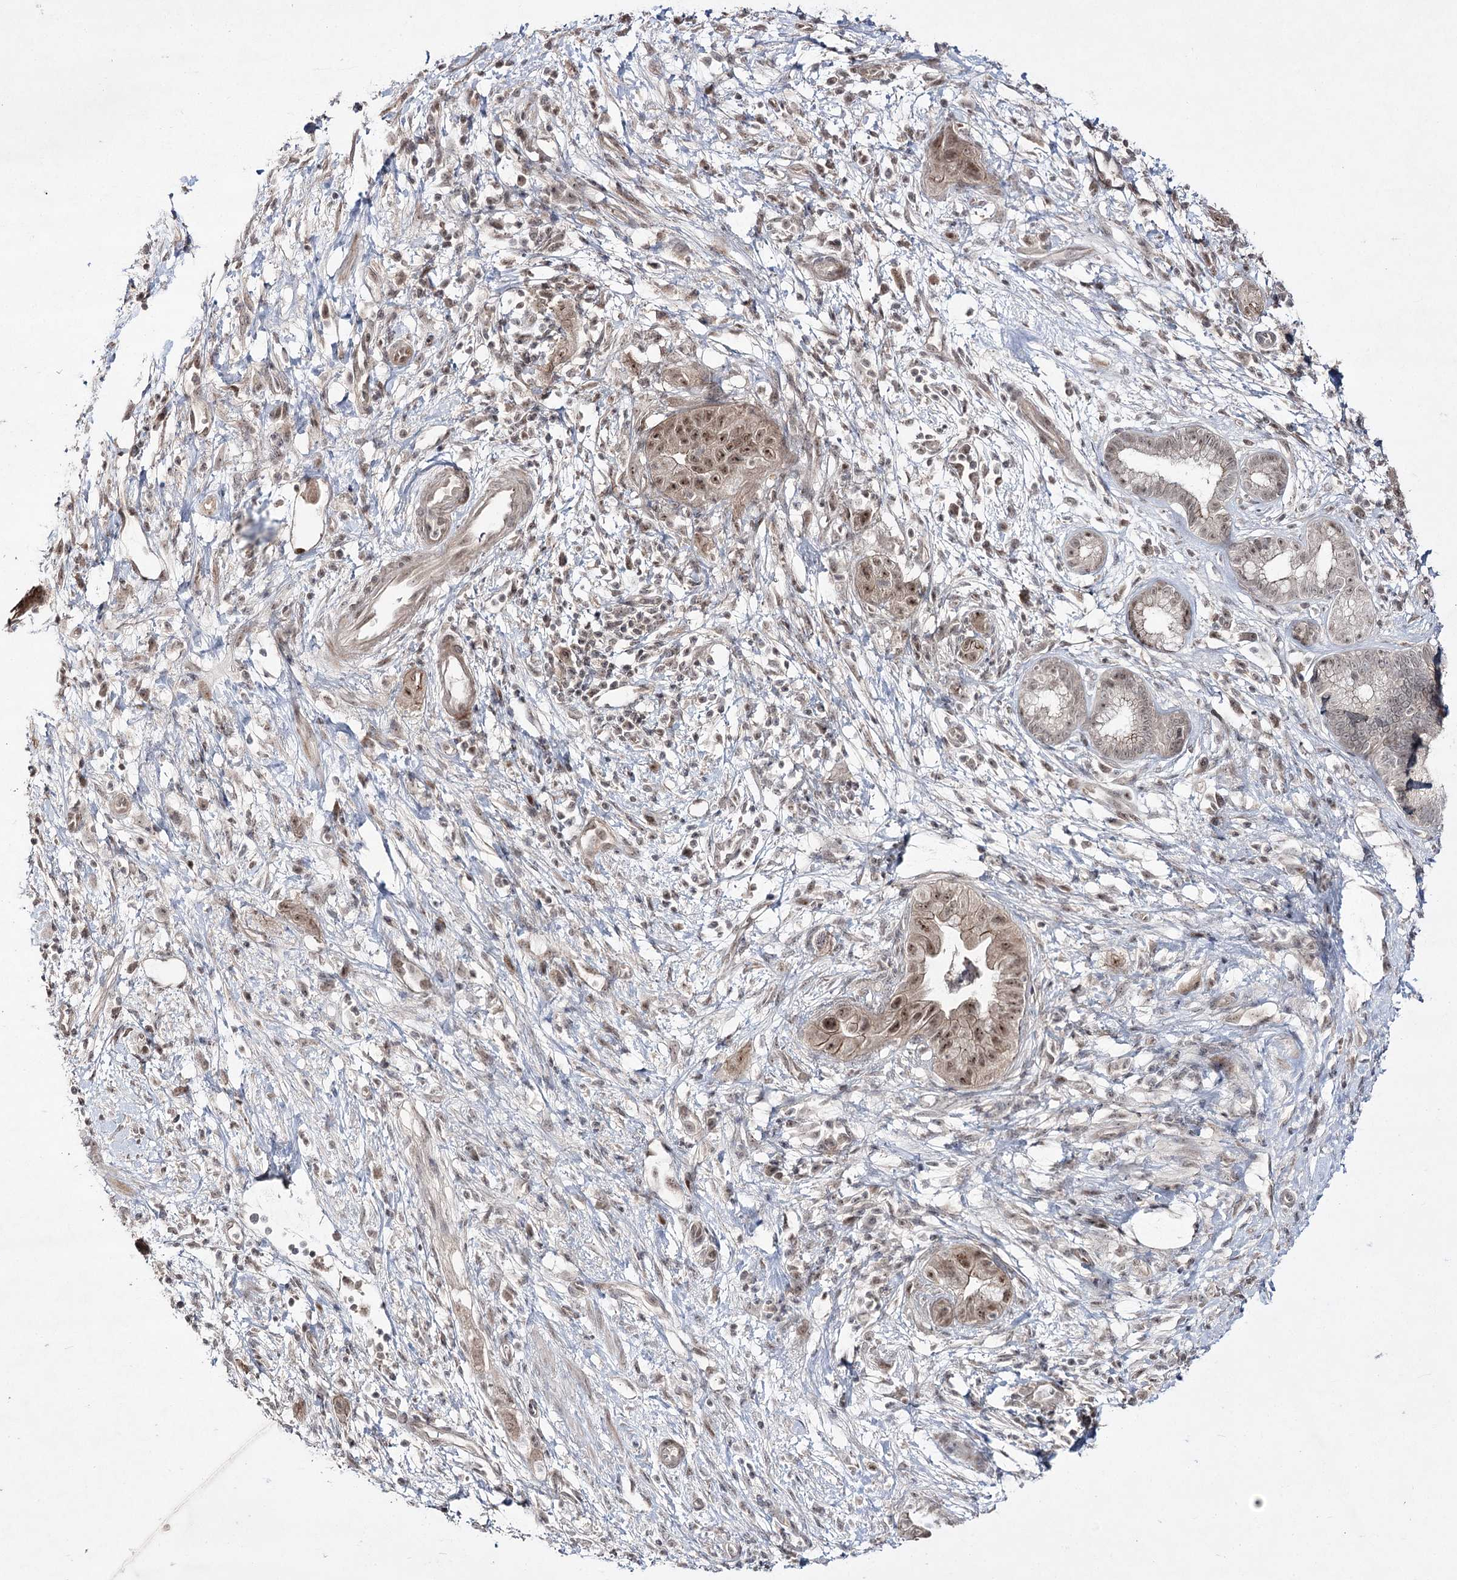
{"staining": {"intensity": "moderate", "quantity": ">75%", "location": "nuclear"}, "tissue": "pancreatic cancer", "cell_type": "Tumor cells", "image_type": "cancer", "snomed": [{"axis": "morphology", "description": "Adenocarcinoma, NOS"}, {"axis": "topography", "description": "Pancreas"}], "caption": "The histopathology image exhibits a brown stain indicating the presence of a protein in the nuclear of tumor cells in pancreatic adenocarcinoma.", "gene": "HOXC11", "patient": {"sex": "female", "age": 73}}